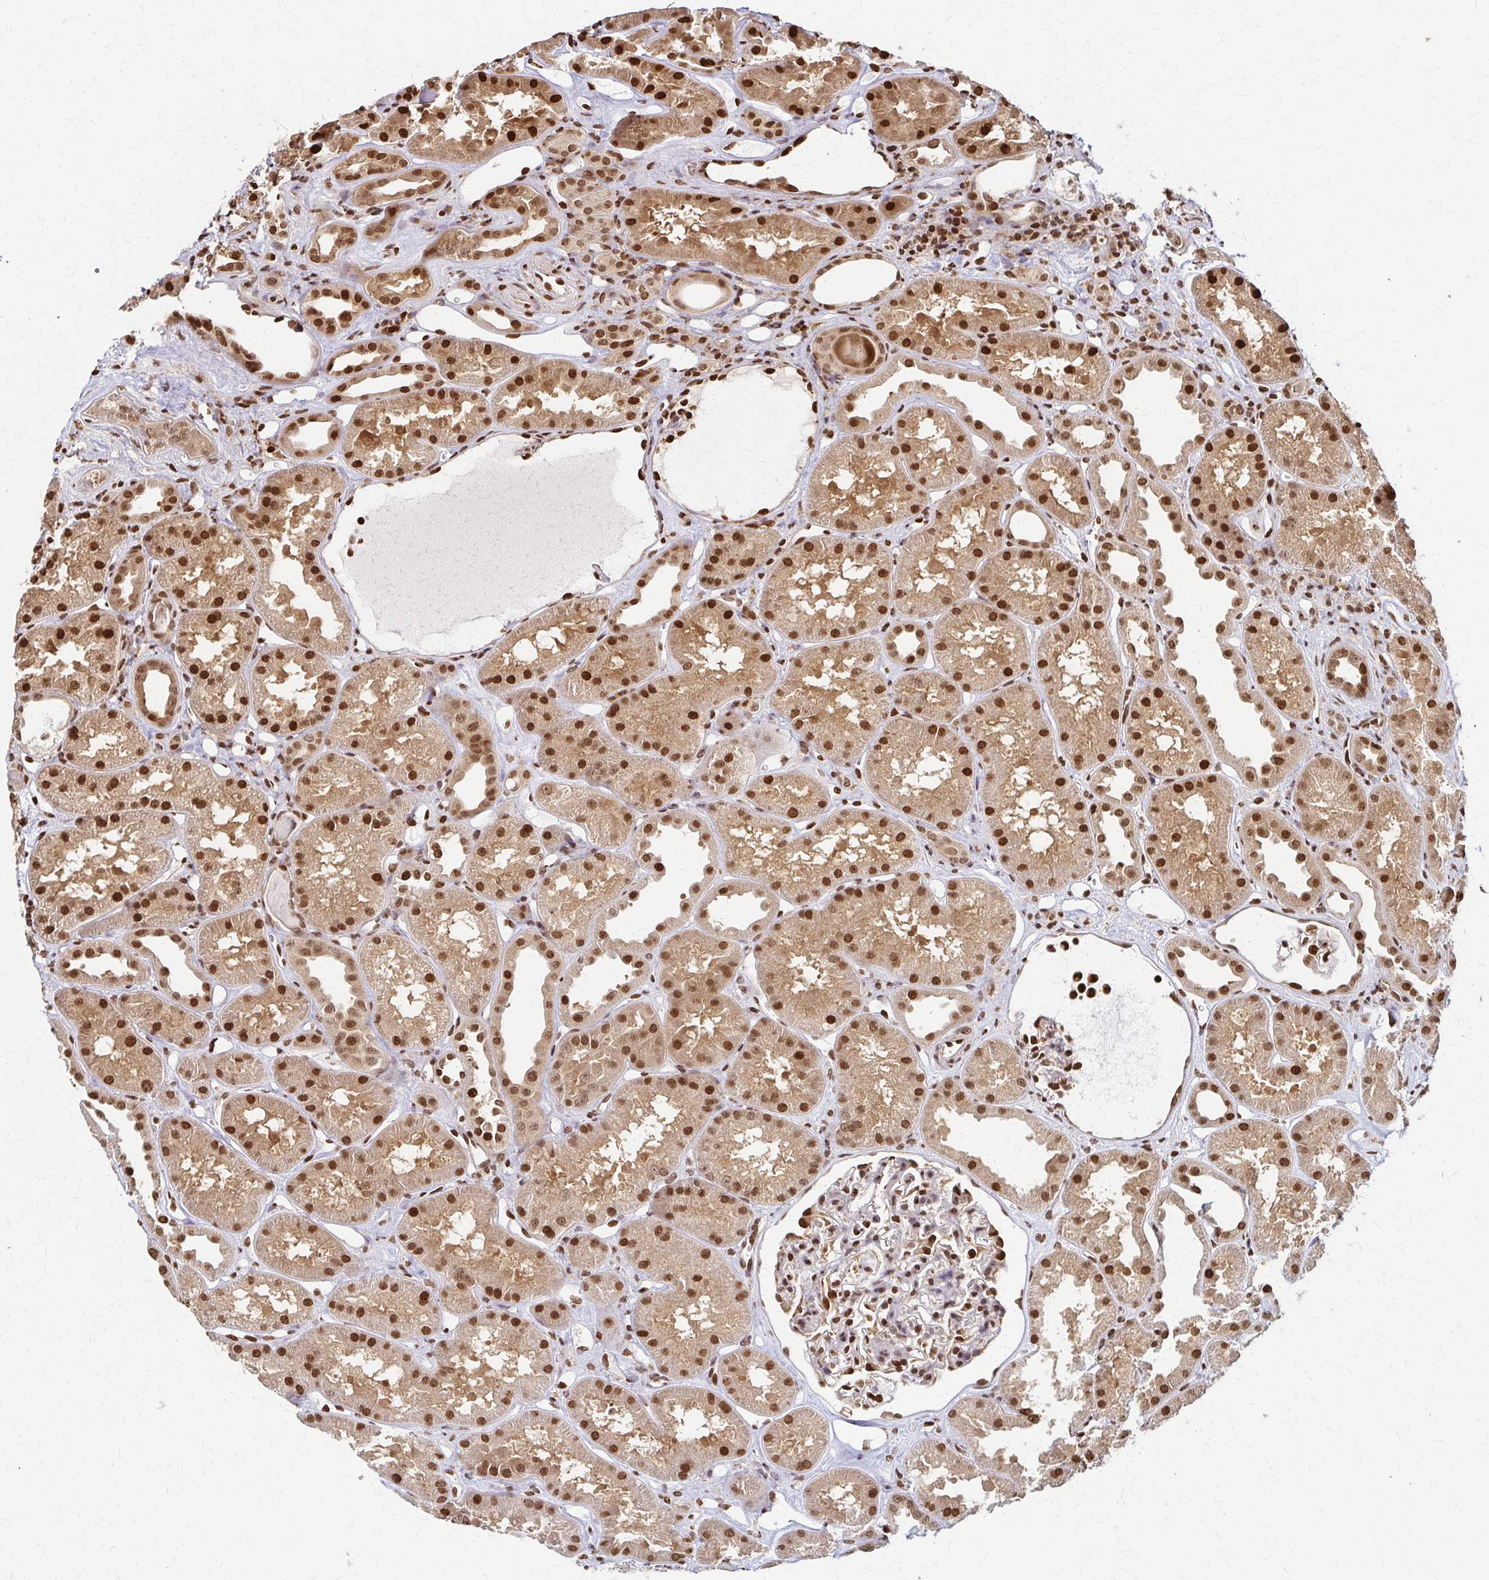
{"staining": {"intensity": "strong", "quantity": "25%-75%", "location": "nuclear"}, "tissue": "kidney", "cell_type": "Cells in glomeruli", "image_type": "normal", "snomed": [{"axis": "morphology", "description": "Normal tissue, NOS"}, {"axis": "topography", "description": "Kidney"}], "caption": "A photomicrograph of human kidney stained for a protein shows strong nuclear brown staining in cells in glomeruli. Nuclei are stained in blue.", "gene": "PSMD7", "patient": {"sex": "male", "age": 61}}